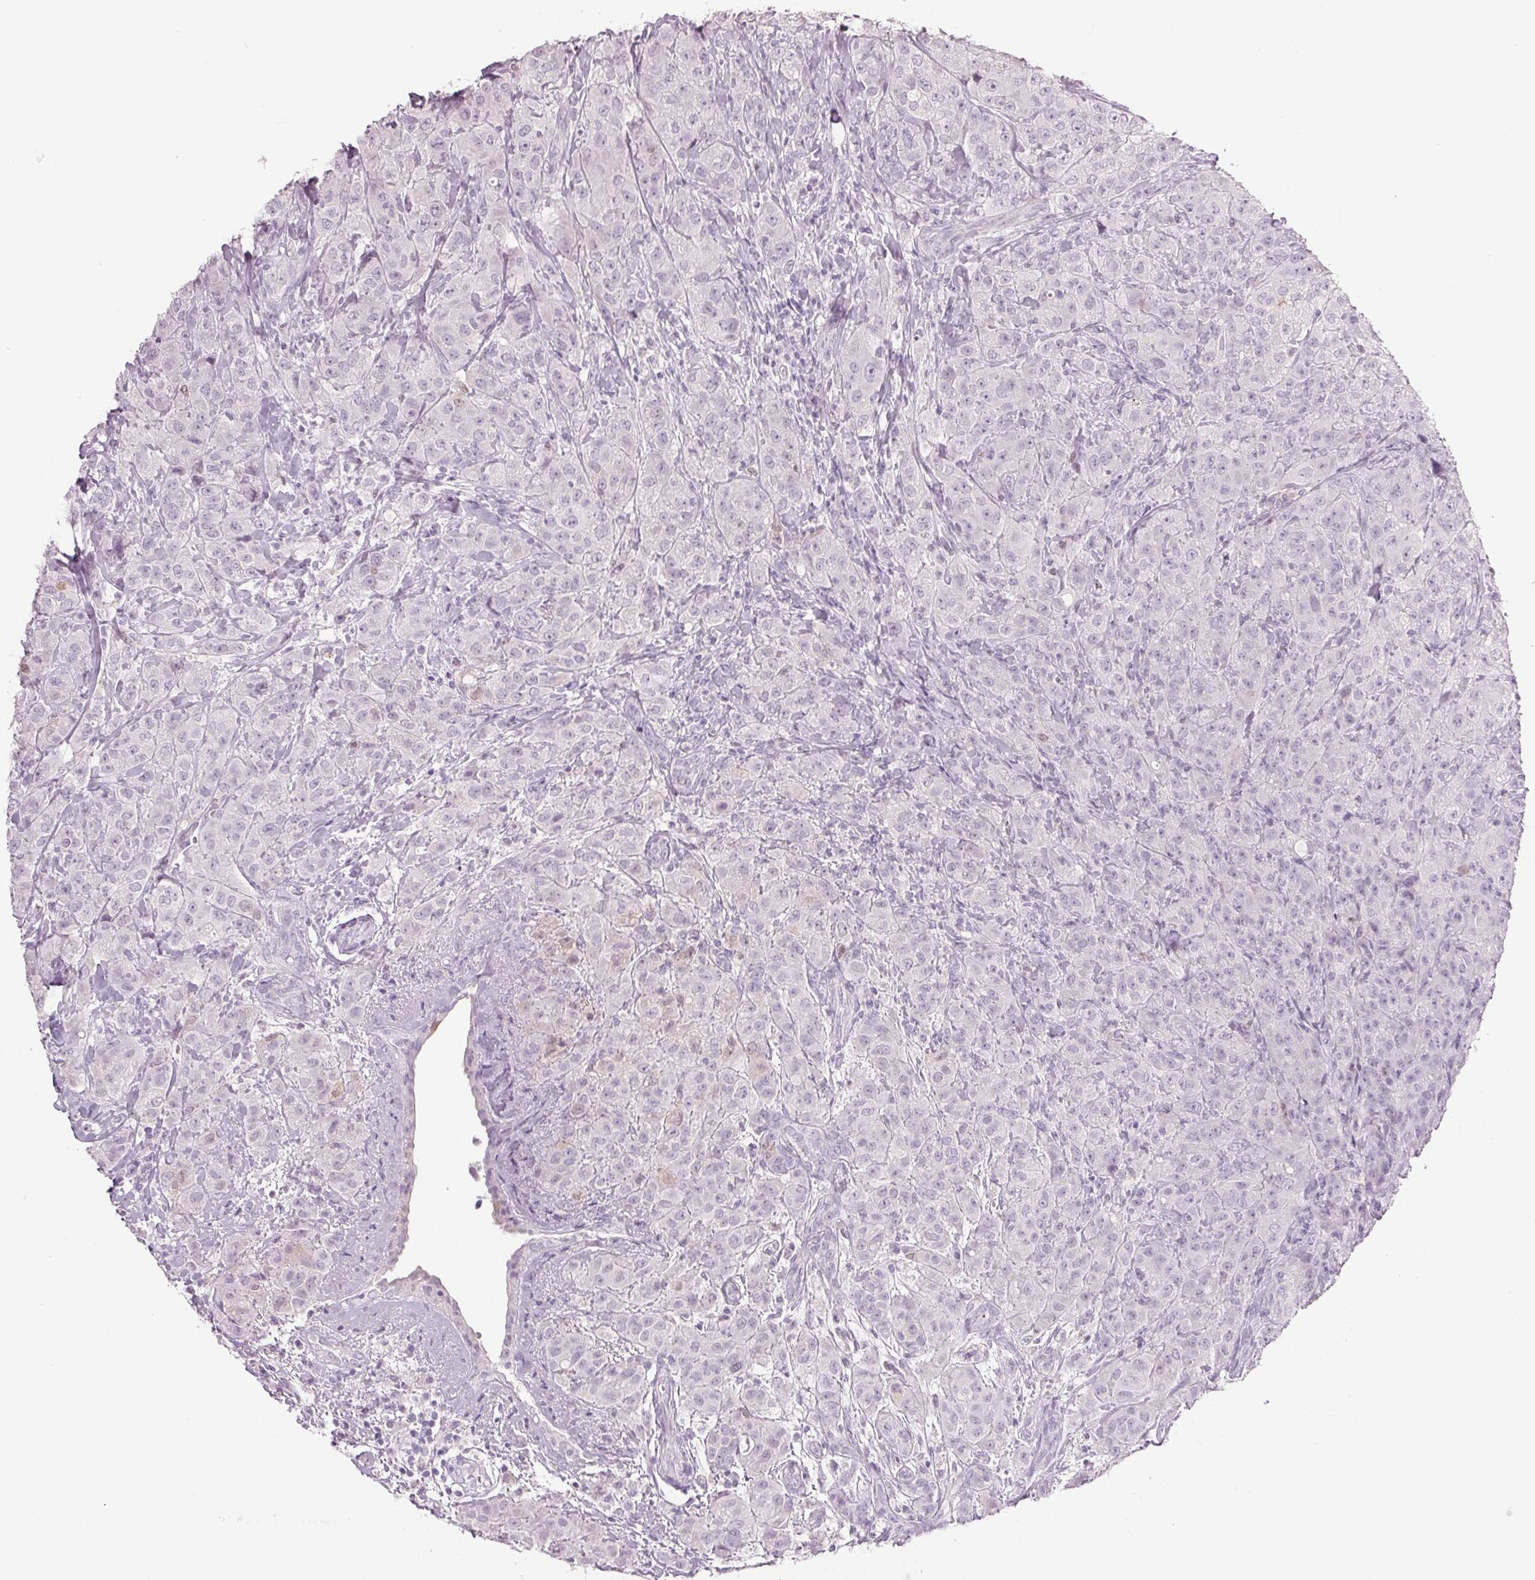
{"staining": {"intensity": "negative", "quantity": "none", "location": "none"}, "tissue": "breast cancer", "cell_type": "Tumor cells", "image_type": "cancer", "snomed": [{"axis": "morphology", "description": "Normal tissue, NOS"}, {"axis": "morphology", "description": "Duct carcinoma"}, {"axis": "topography", "description": "Breast"}], "caption": "Breast invasive ductal carcinoma was stained to show a protein in brown. There is no significant staining in tumor cells. The staining is performed using DAB brown chromogen with nuclei counter-stained in using hematoxylin.", "gene": "PPP1R1A", "patient": {"sex": "female", "age": 43}}